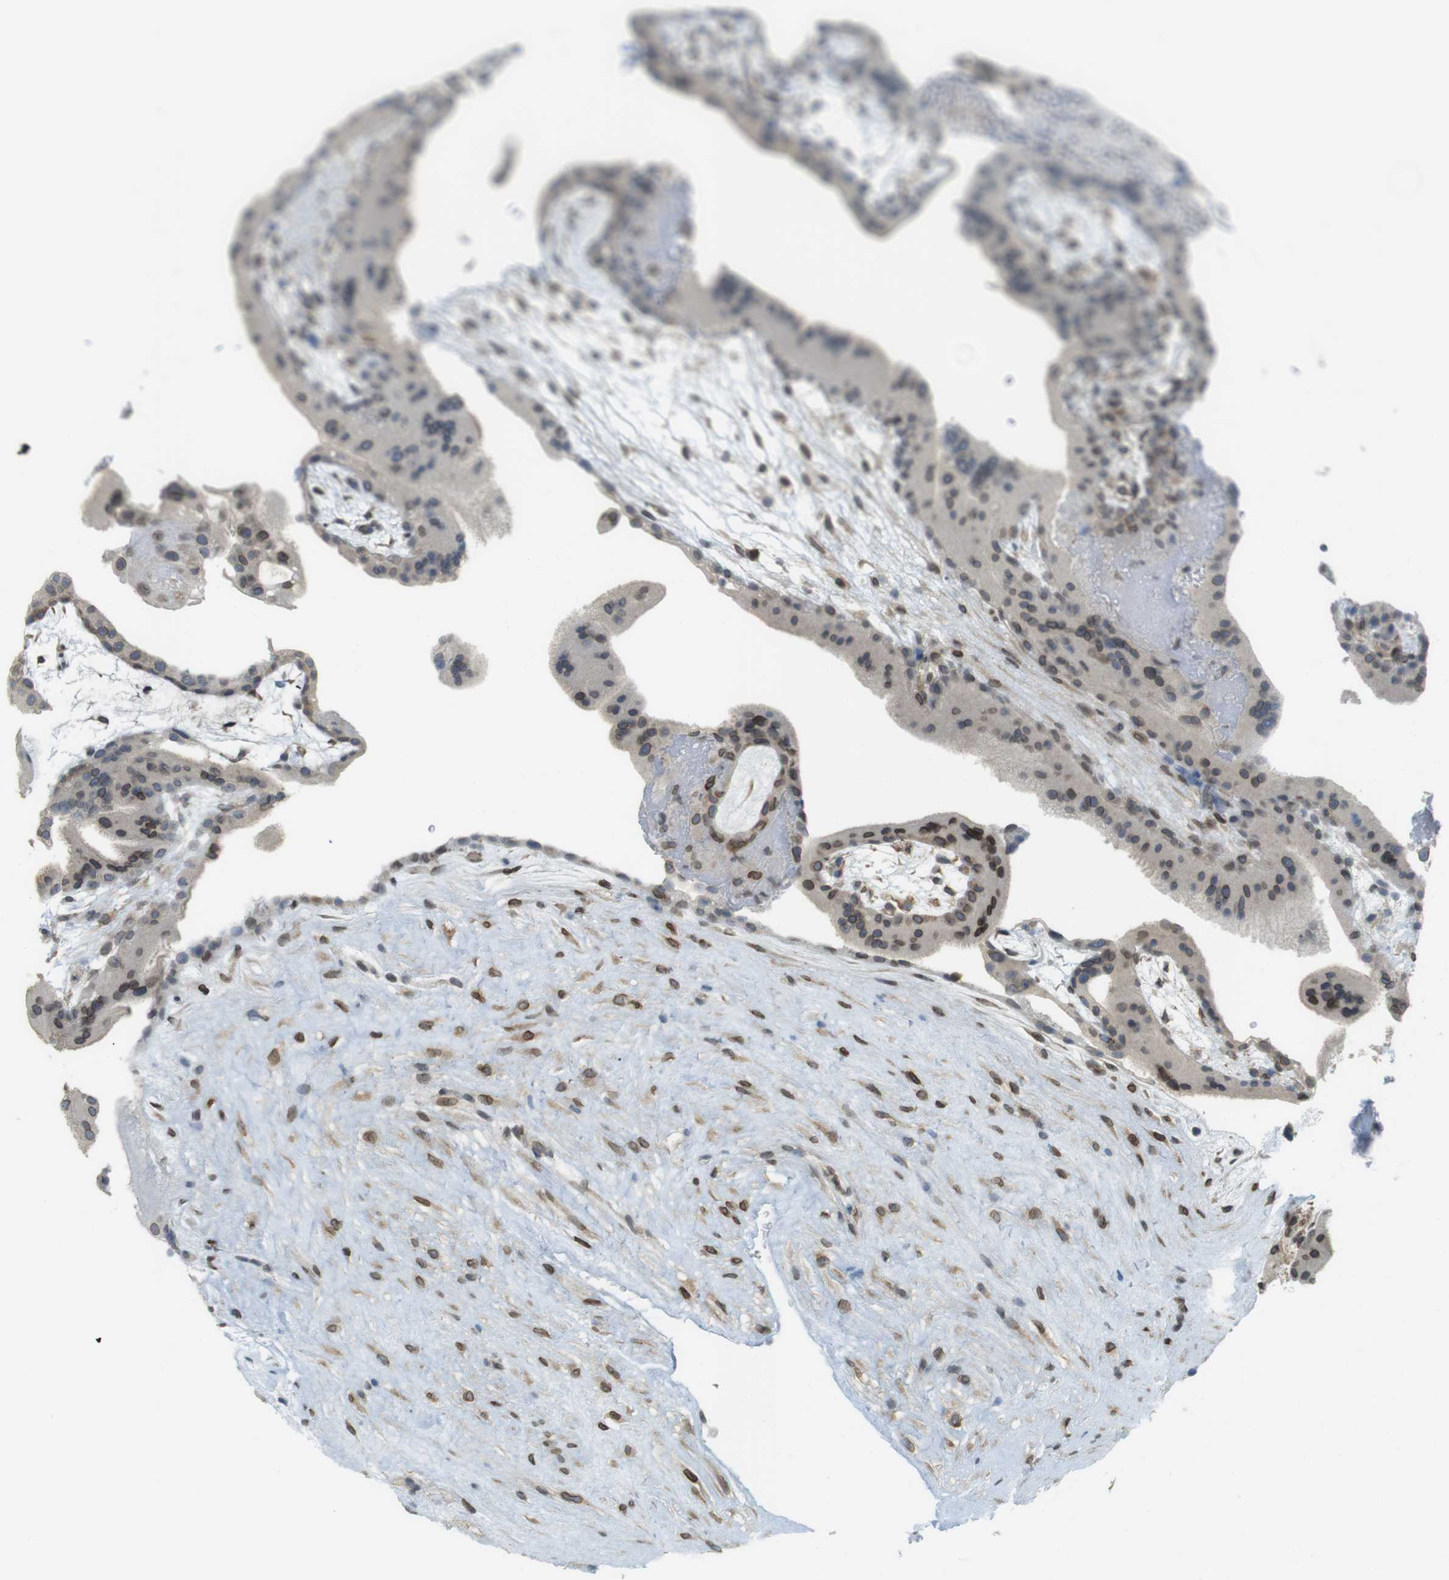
{"staining": {"intensity": "moderate", "quantity": "25%-75%", "location": "cytoplasmic/membranous,nuclear"}, "tissue": "placenta", "cell_type": "Decidual cells", "image_type": "normal", "snomed": [{"axis": "morphology", "description": "Normal tissue, NOS"}, {"axis": "topography", "description": "Placenta"}], "caption": "Benign placenta displays moderate cytoplasmic/membranous,nuclear staining in approximately 25%-75% of decidual cells The protein of interest is shown in brown color, while the nuclei are stained blue..", "gene": "ARL6IP6", "patient": {"sex": "female", "age": 19}}